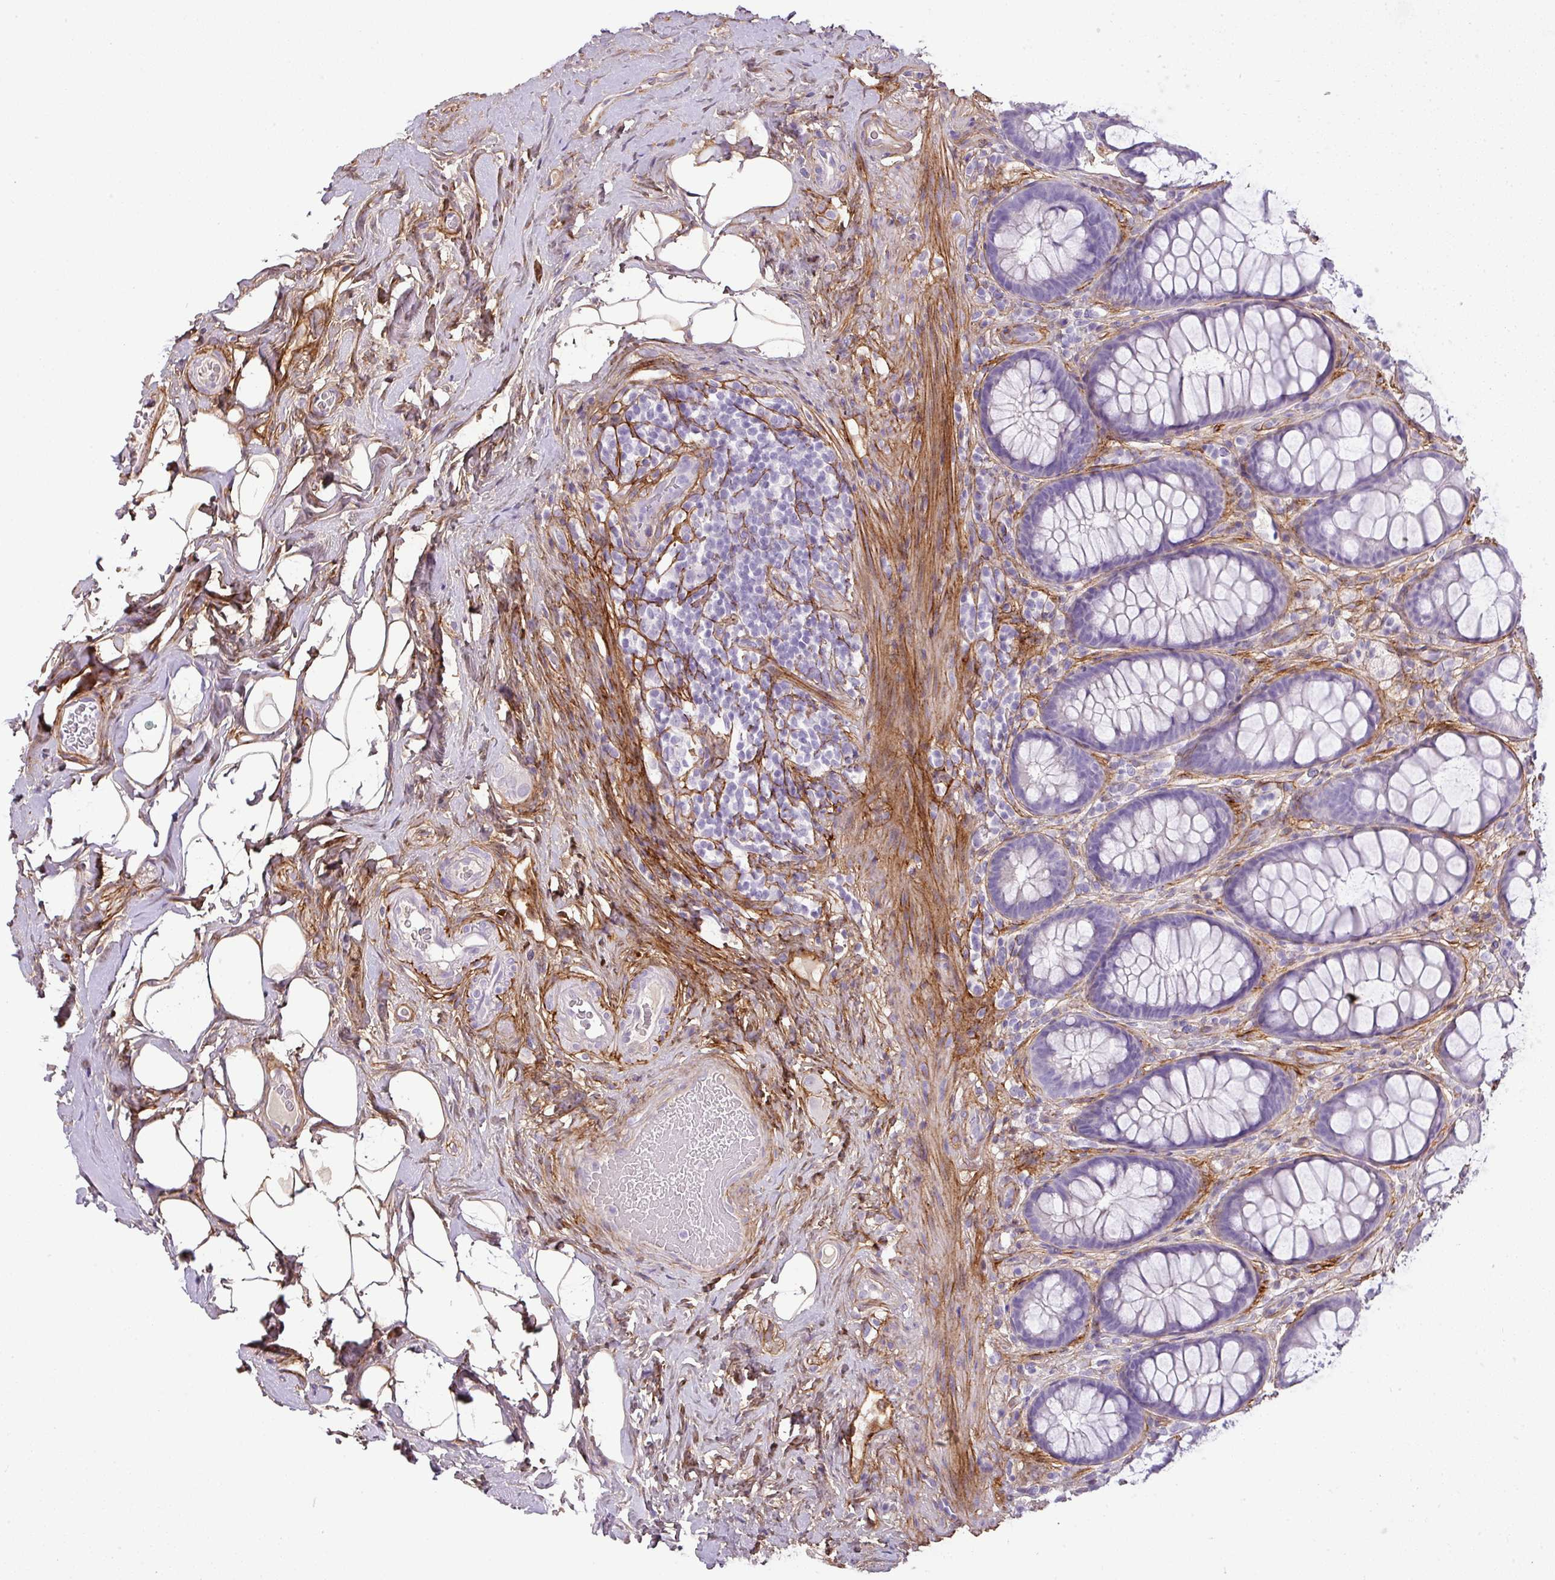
{"staining": {"intensity": "negative", "quantity": "none", "location": "none"}, "tissue": "rectum", "cell_type": "Glandular cells", "image_type": "normal", "snomed": [{"axis": "morphology", "description": "Normal tissue, NOS"}, {"axis": "topography", "description": "Rectum"}], "caption": "Immunohistochemistry (IHC) micrograph of normal rectum: rectum stained with DAB displays no significant protein expression in glandular cells. (DAB (3,3'-diaminobenzidine) immunohistochemistry (IHC), high magnification).", "gene": "PARD6G", "patient": {"sex": "female", "age": 67}}